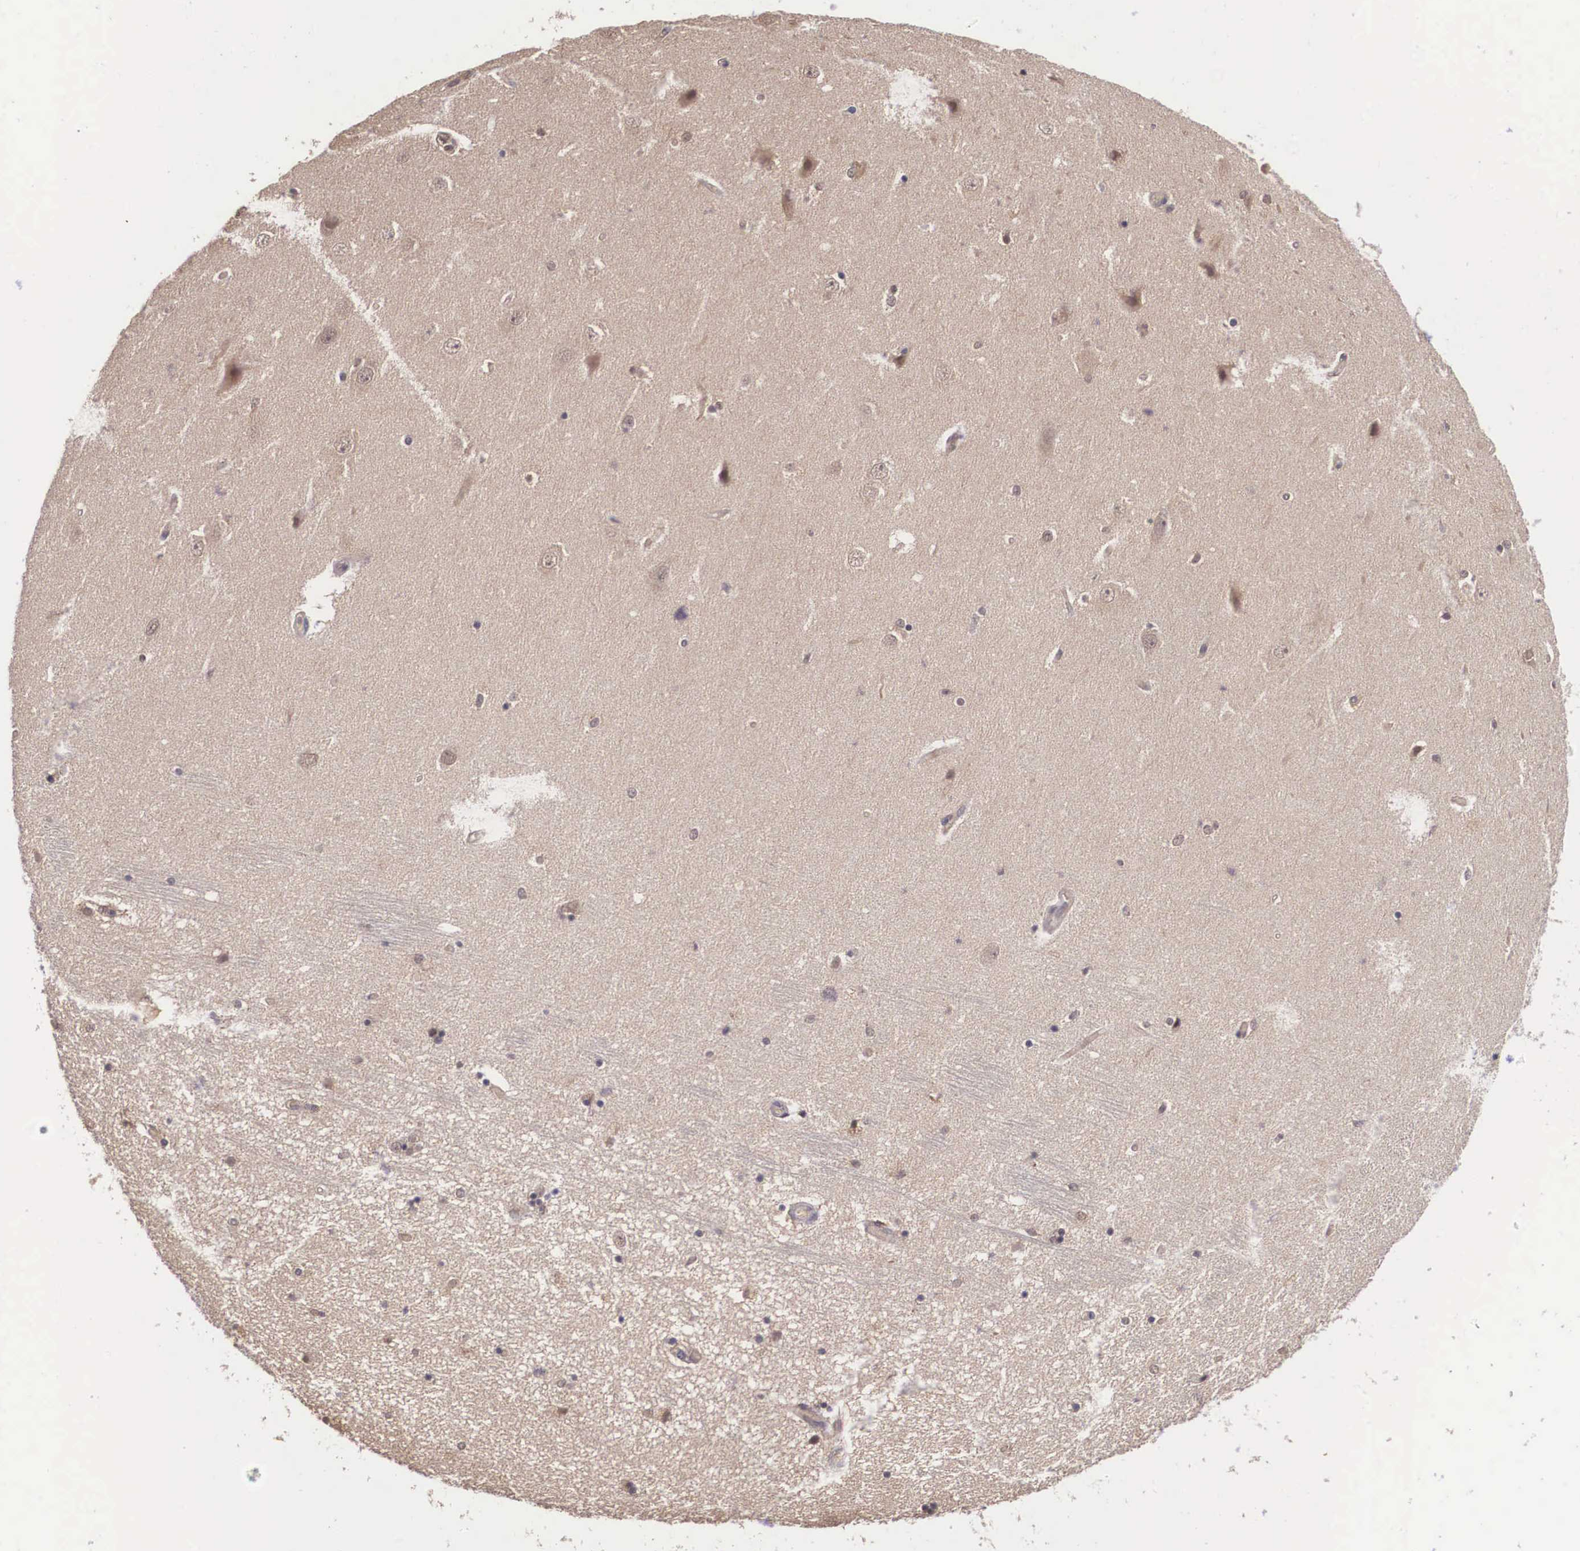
{"staining": {"intensity": "negative", "quantity": "none", "location": "none"}, "tissue": "hippocampus", "cell_type": "Glial cells", "image_type": "normal", "snomed": [{"axis": "morphology", "description": "Normal tissue, NOS"}, {"axis": "topography", "description": "Hippocampus"}], "caption": "Glial cells are negative for brown protein staining in unremarkable hippocampus. Nuclei are stained in blue.", "gene": "VASH1", "patient": {"sex": "female", "age": 54}}